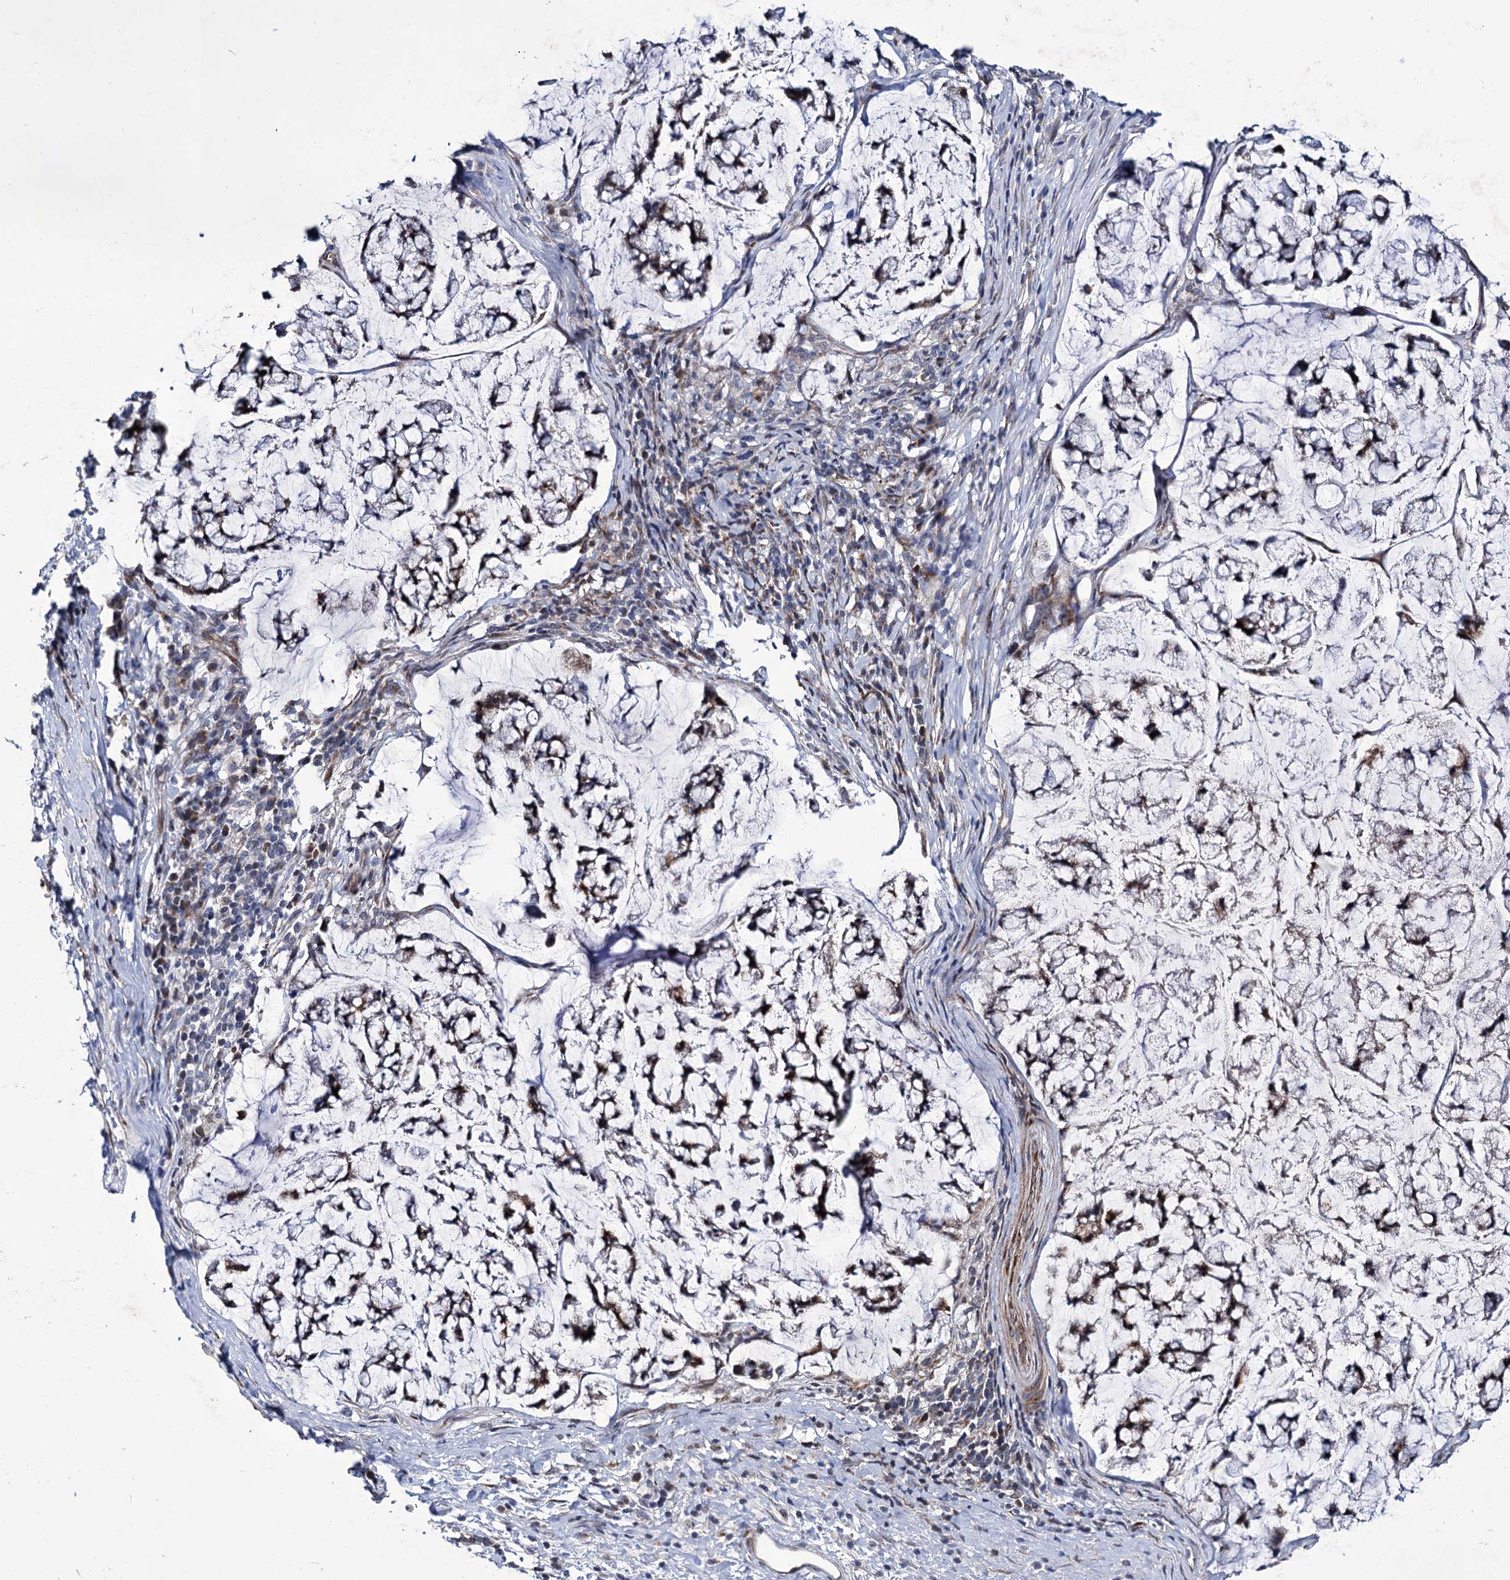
{"staining": {"intensity": "weak", "quantity": "25%-75%", "location": "cytoplasmic/membranous"}, "tissue": "stomach cancer", "cell_type": "Tumor cells", "image_type": "cancer", "snomed": [{"axis": "morphology", "description": "Adenocarcinoma, NOS"}, {"axis": "topography", "description": "Stomach, lower"}], "caption": "A photomicrograph showing weak cytoplasmic/membranous positivity in about 25%-75% of tumor cells in stomach adenocarcinoma, as visualized by brown immunohistochemical staining.", "gene": "TUBGCP5", "patient": {"sex": "male", "age": 67}}